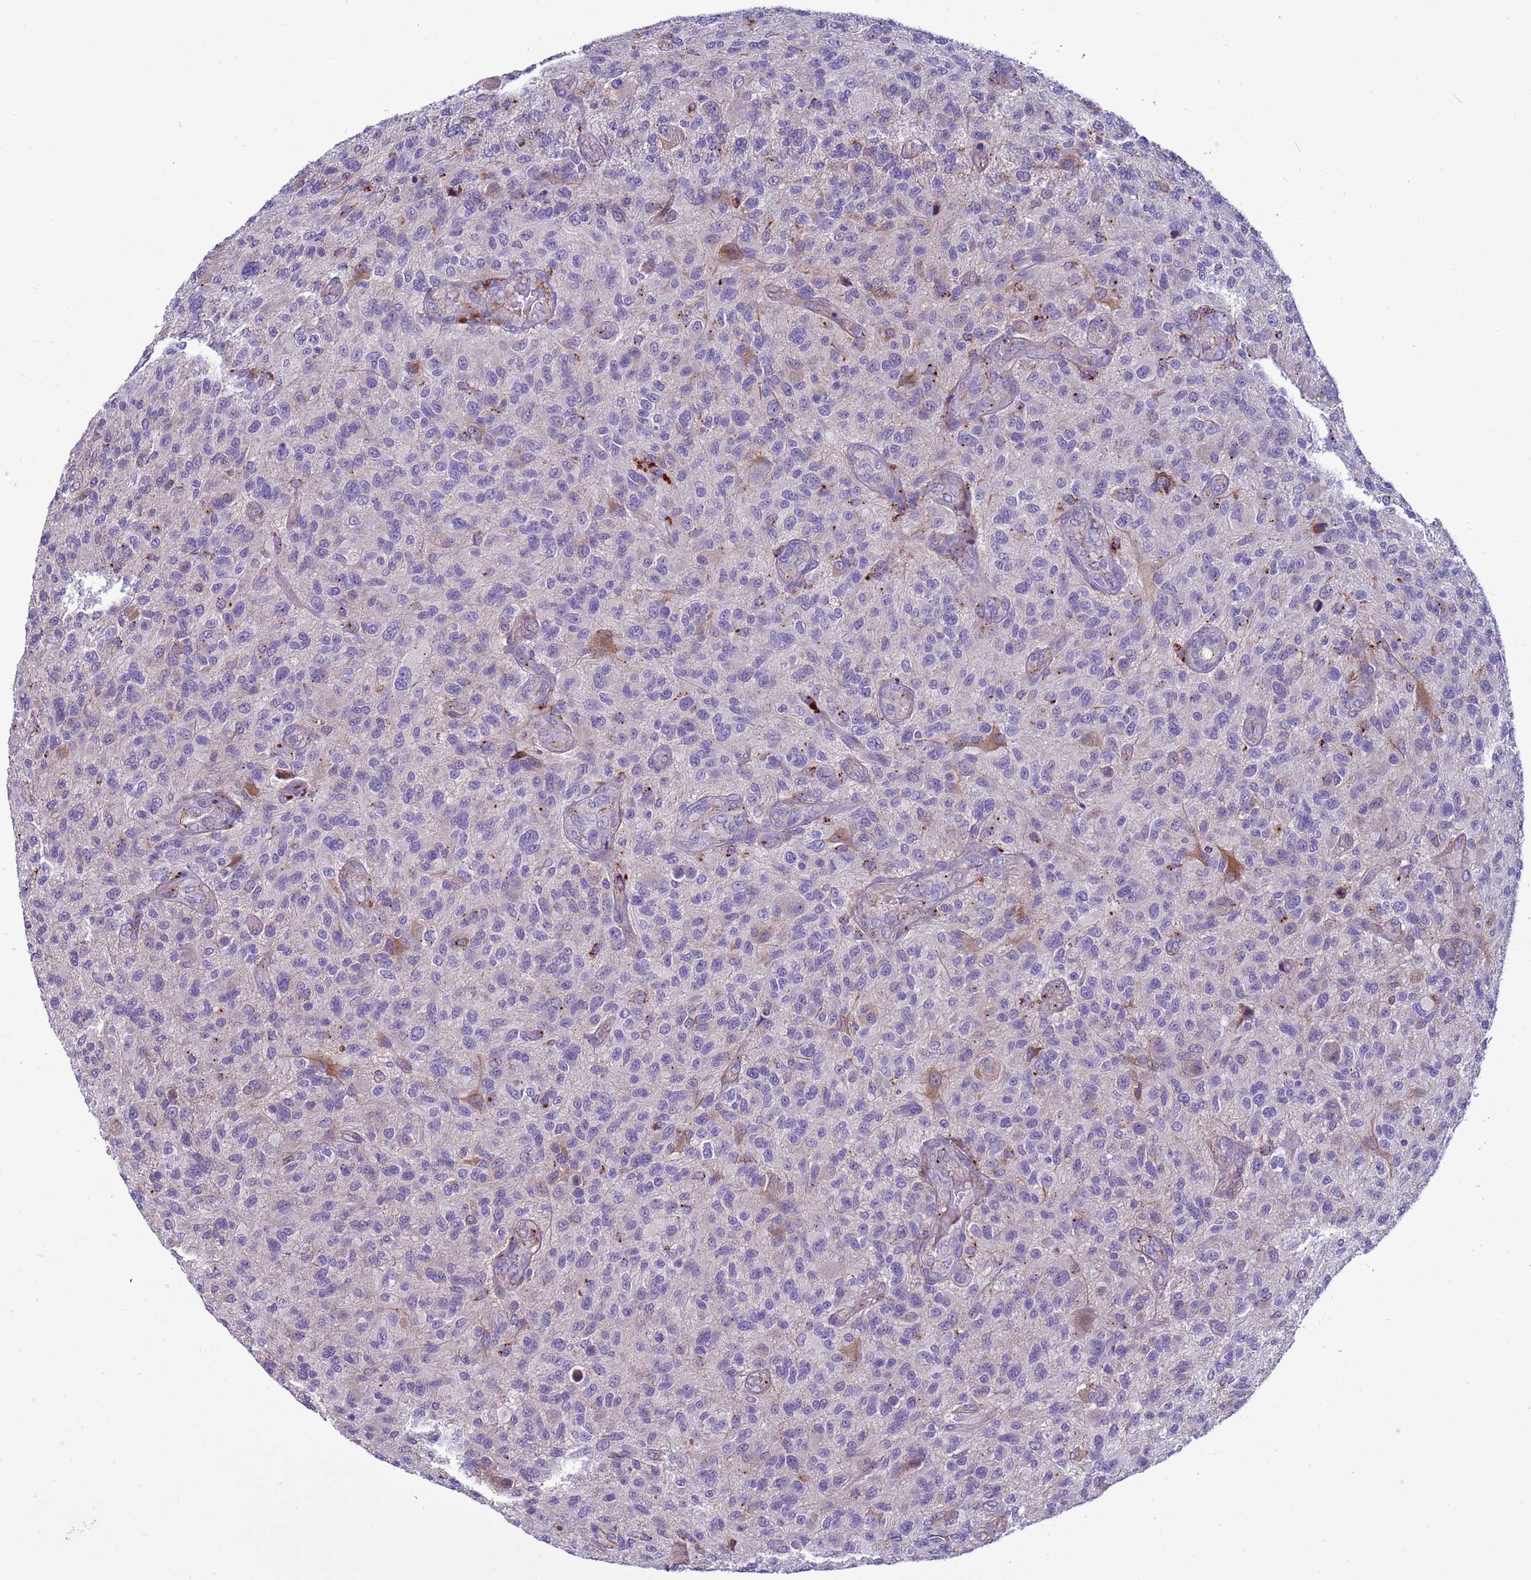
{"staining": {"intensity": "negative", "quantity": "none", "location": "none"}, "tissue": "glioma", "cell_type": "Tumor cells", "image_type": "cancer", "snomed": [{"axis": "morphology", "description": "Glioma, malignant, High grade"}, {"axis": "topography", "description": "Brain"}], "caption": "This is a histopathology image of immunohistochemistry (IHC) staining of glioma, which shows no staining in tumor cells.", "gene": "NAT2", "patient": {"sex": "male", "age": 47}}